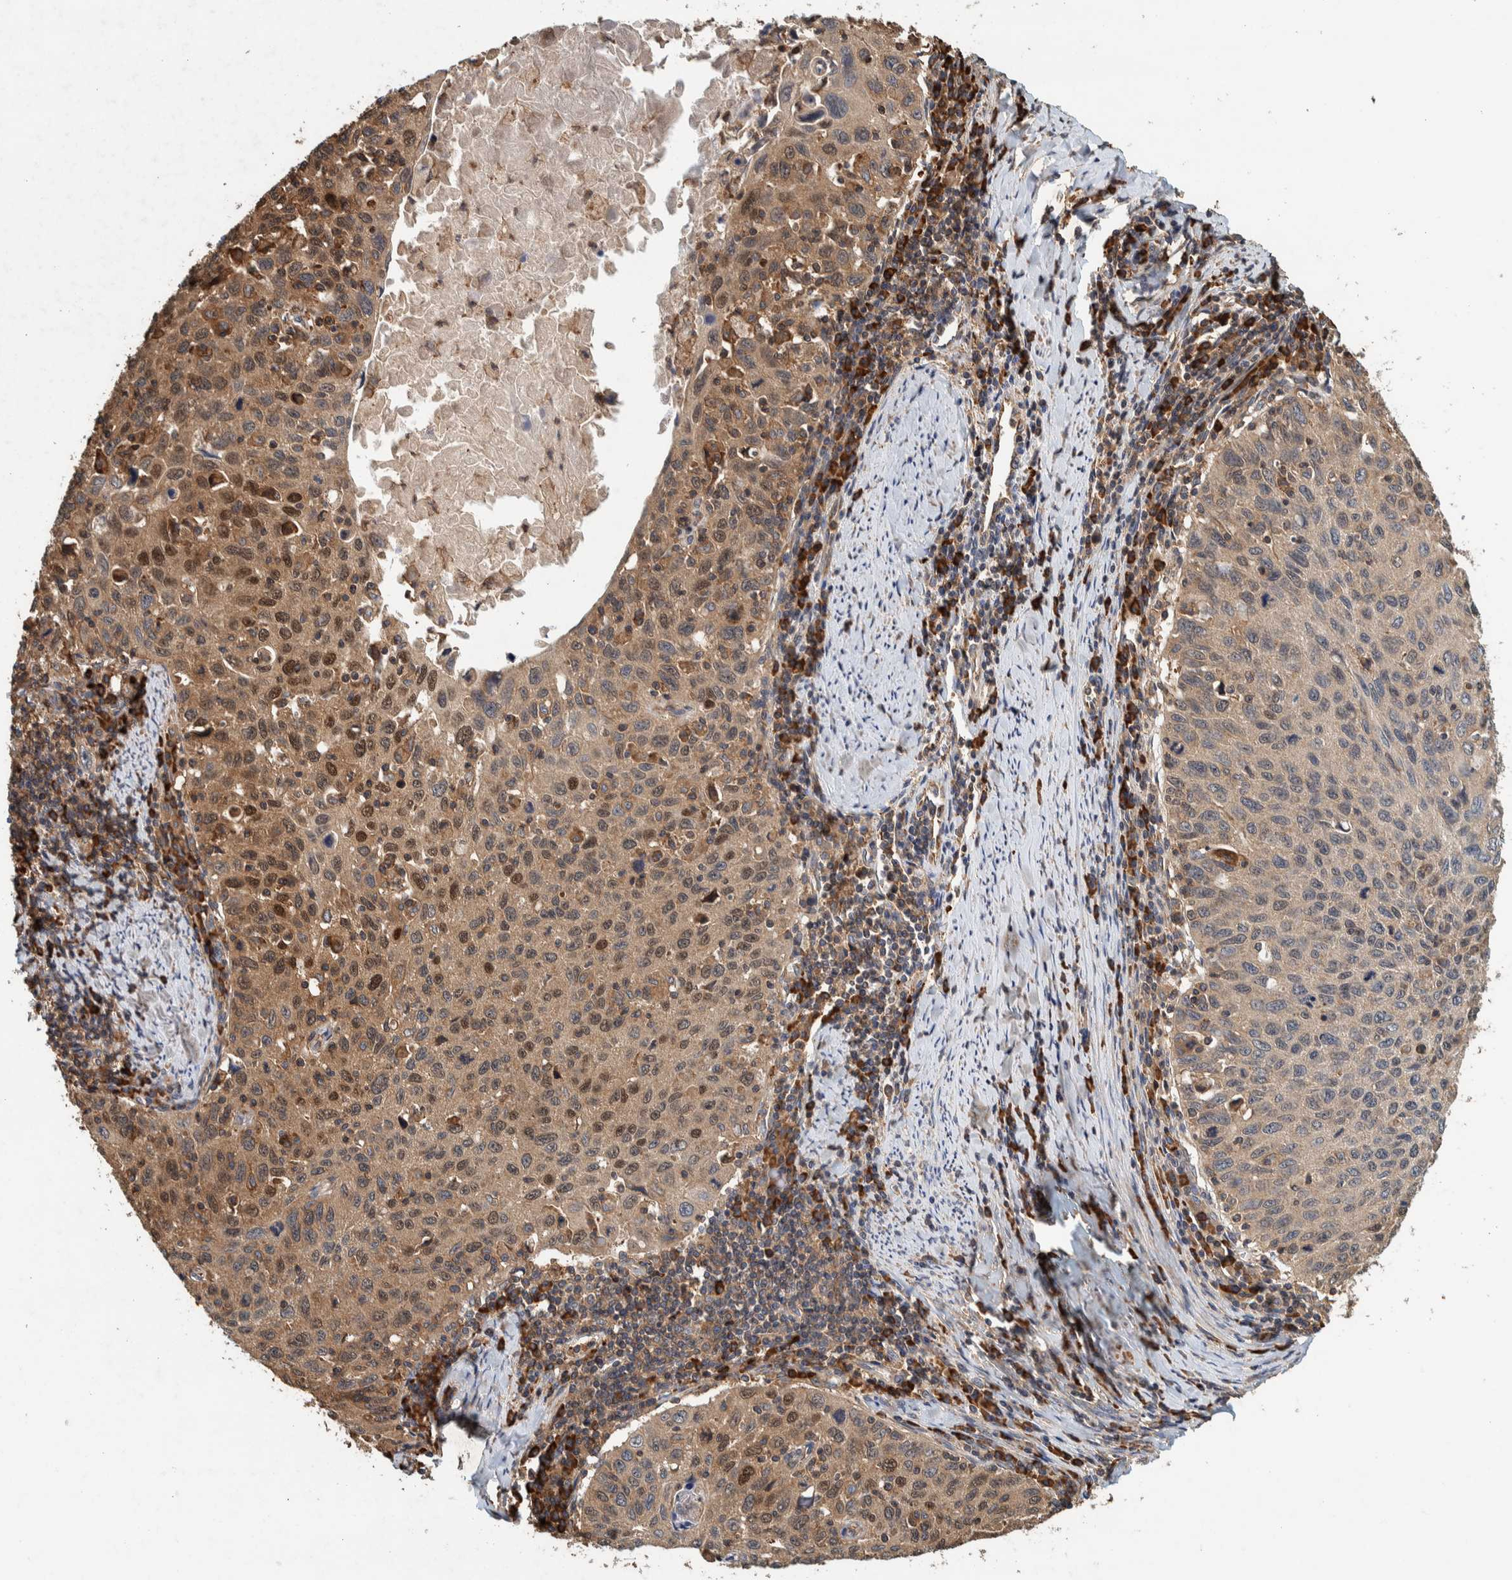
{"staining": {"intensity": "weak", "quantity": ">75%", "location": "cytoplasmic/membranous,nuclear"}, "tissue": "cervical cancer", "cell_type": "Tumor cells", "image_type": "cancer", "snomed": [{"axis": "morphology", "description": "Squamous cell carcinoma, NOS"}, {"axis": "topography", "description": "Cervix"}], "caption": "Immunohistochemistry (IHC) micrograph of cervical squamous cell carcinoma stained for a protein (brown), which demonstrates low levels of weak cytoplasmic/membranous and nuclear expression in about >75% of tumor cells.", "gene": "PLA2G3", "patient": {"sex": "female", "age": 53}}